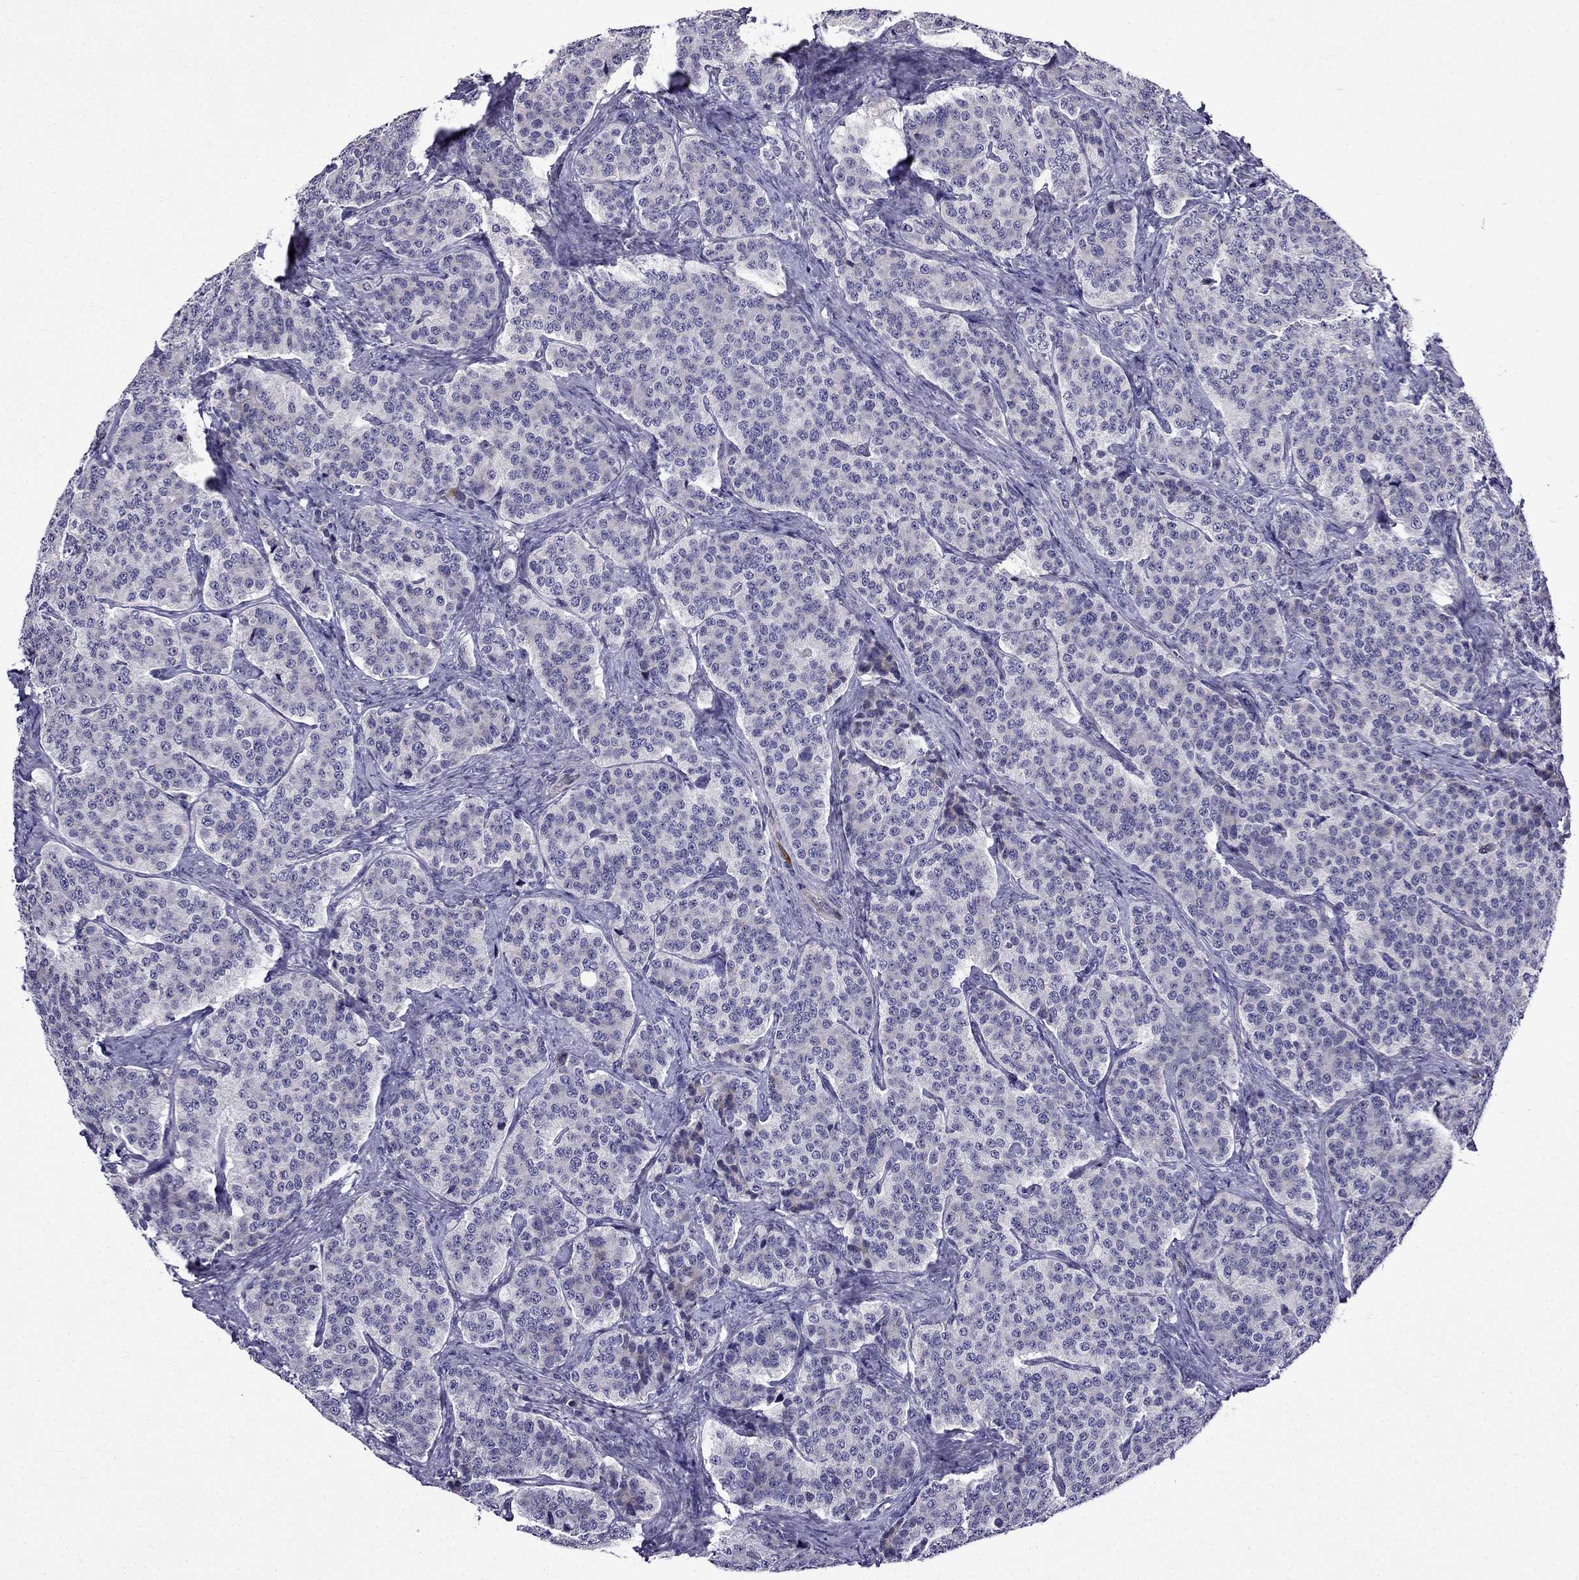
{"staining": {"intensity": "negative", "quantity": "none", "location": "none"}, "tissue": "carcinoid", "cell_type": "Tumor cells", "image_type": "cancer", "snomed": [{"axis": "morphology", "description": "Carcinoid, malignant, NOS"}, {"axis": "topography", "description": "Small intestine"}], "caption": "Carcinoid stained for a protein using immunohistochemistry (IHC) demonstrates no staining tumor cells.", "gene": "PI16", "patient": {"sex": "female", "age": 58}}